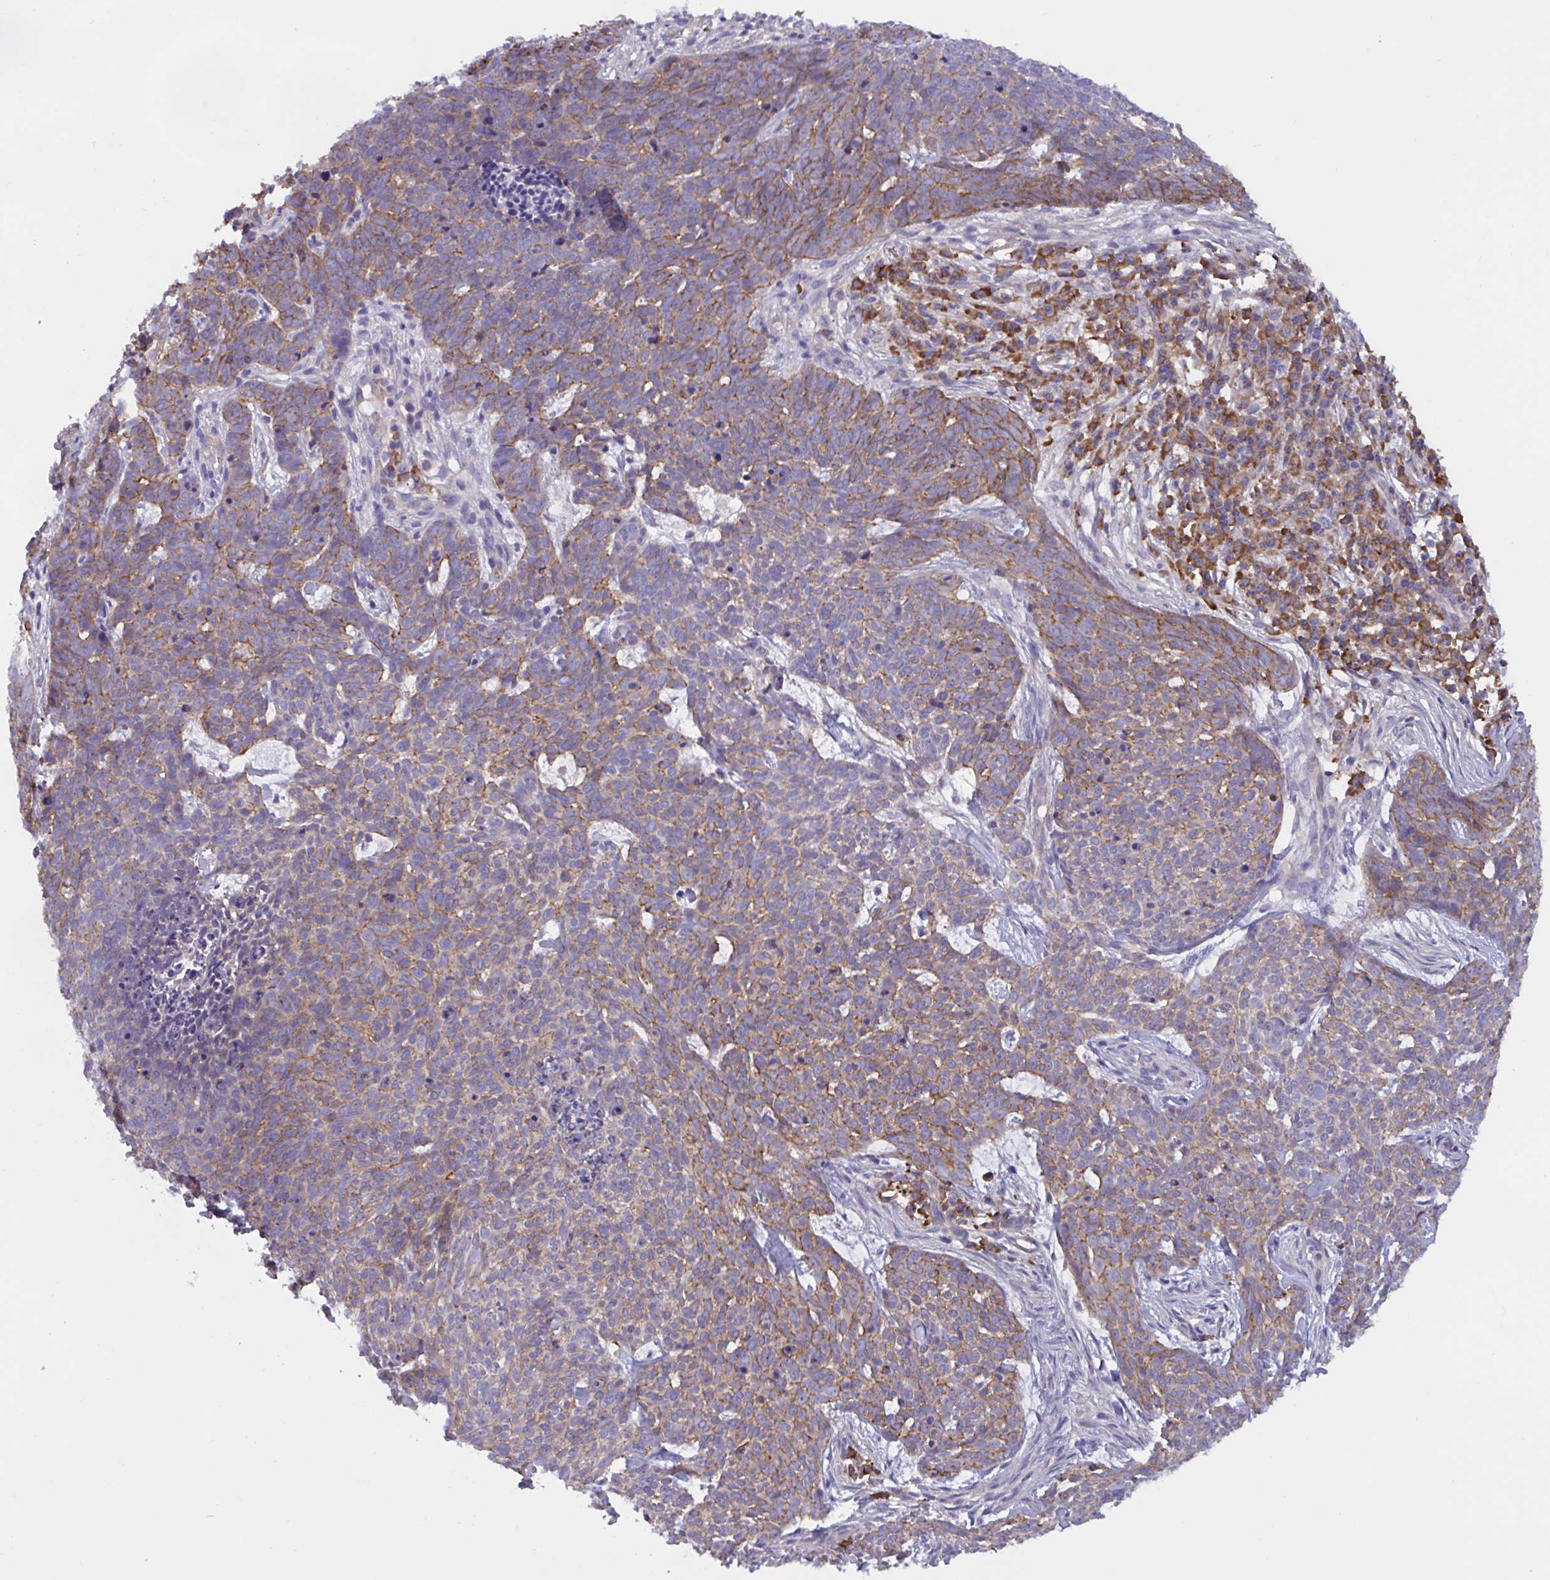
{"staining": {"intensity": "moderate", "quantity": "25%-75%", "location": "cytoplasmic/membranous"}, "tissue": "skin cancer", "cell_type": "Tumor cells", "image_type": "cancer", "snomed": [{"axis": "morphology", "description": "Basal cell carcinoma"}, {"axis": "topography", "description": "Skin"}], "caption": "This micrograph demonstrates IHC staining of skin basal cell carcinoma, with medium moderate cytoplasmic/membranous positivity in approximately 25%-75% of tumor cells.", "gene": "SLC66A1", "patient": {"sex": "female", "age": 93}}